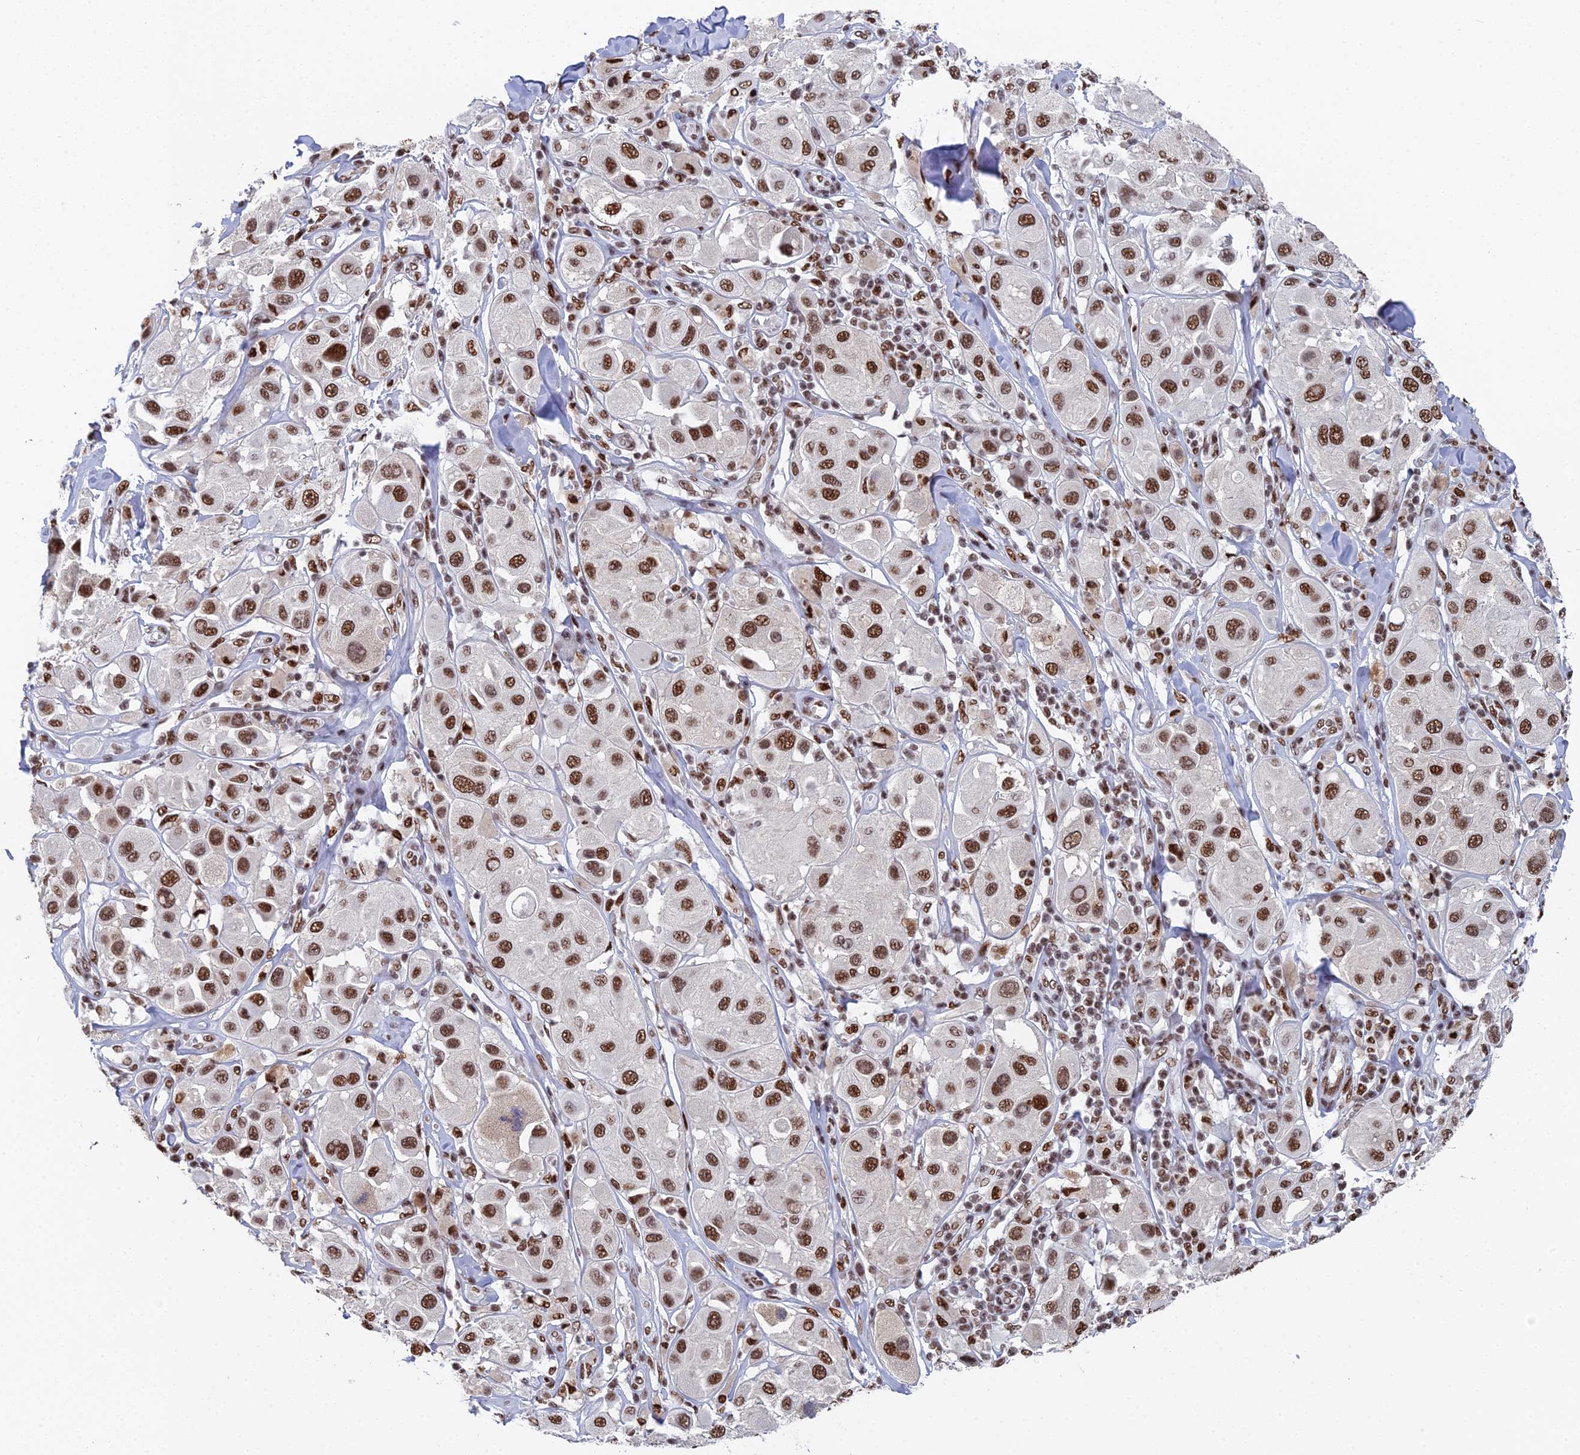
{"staining": {"intensity": "strong", "quantity": ">75%", "location": "nuclear"}, "tissue": "melanoma", "cell_type": "Tumor cells", "image_type": "cancer", "snomed": [{"axis": "morphology", "description": "Malignant melanoma, Metastatic site"}, {"axis": "topography", "description": "Skin"}], "caption": "Protein staining of malignant melanoma (metastatic site) tissue demonstrates strong nuclear positivity in approximately >75% of tumor cells.", "gene": "SF3B3", "patient": {"sex": "male", "age": 41}}